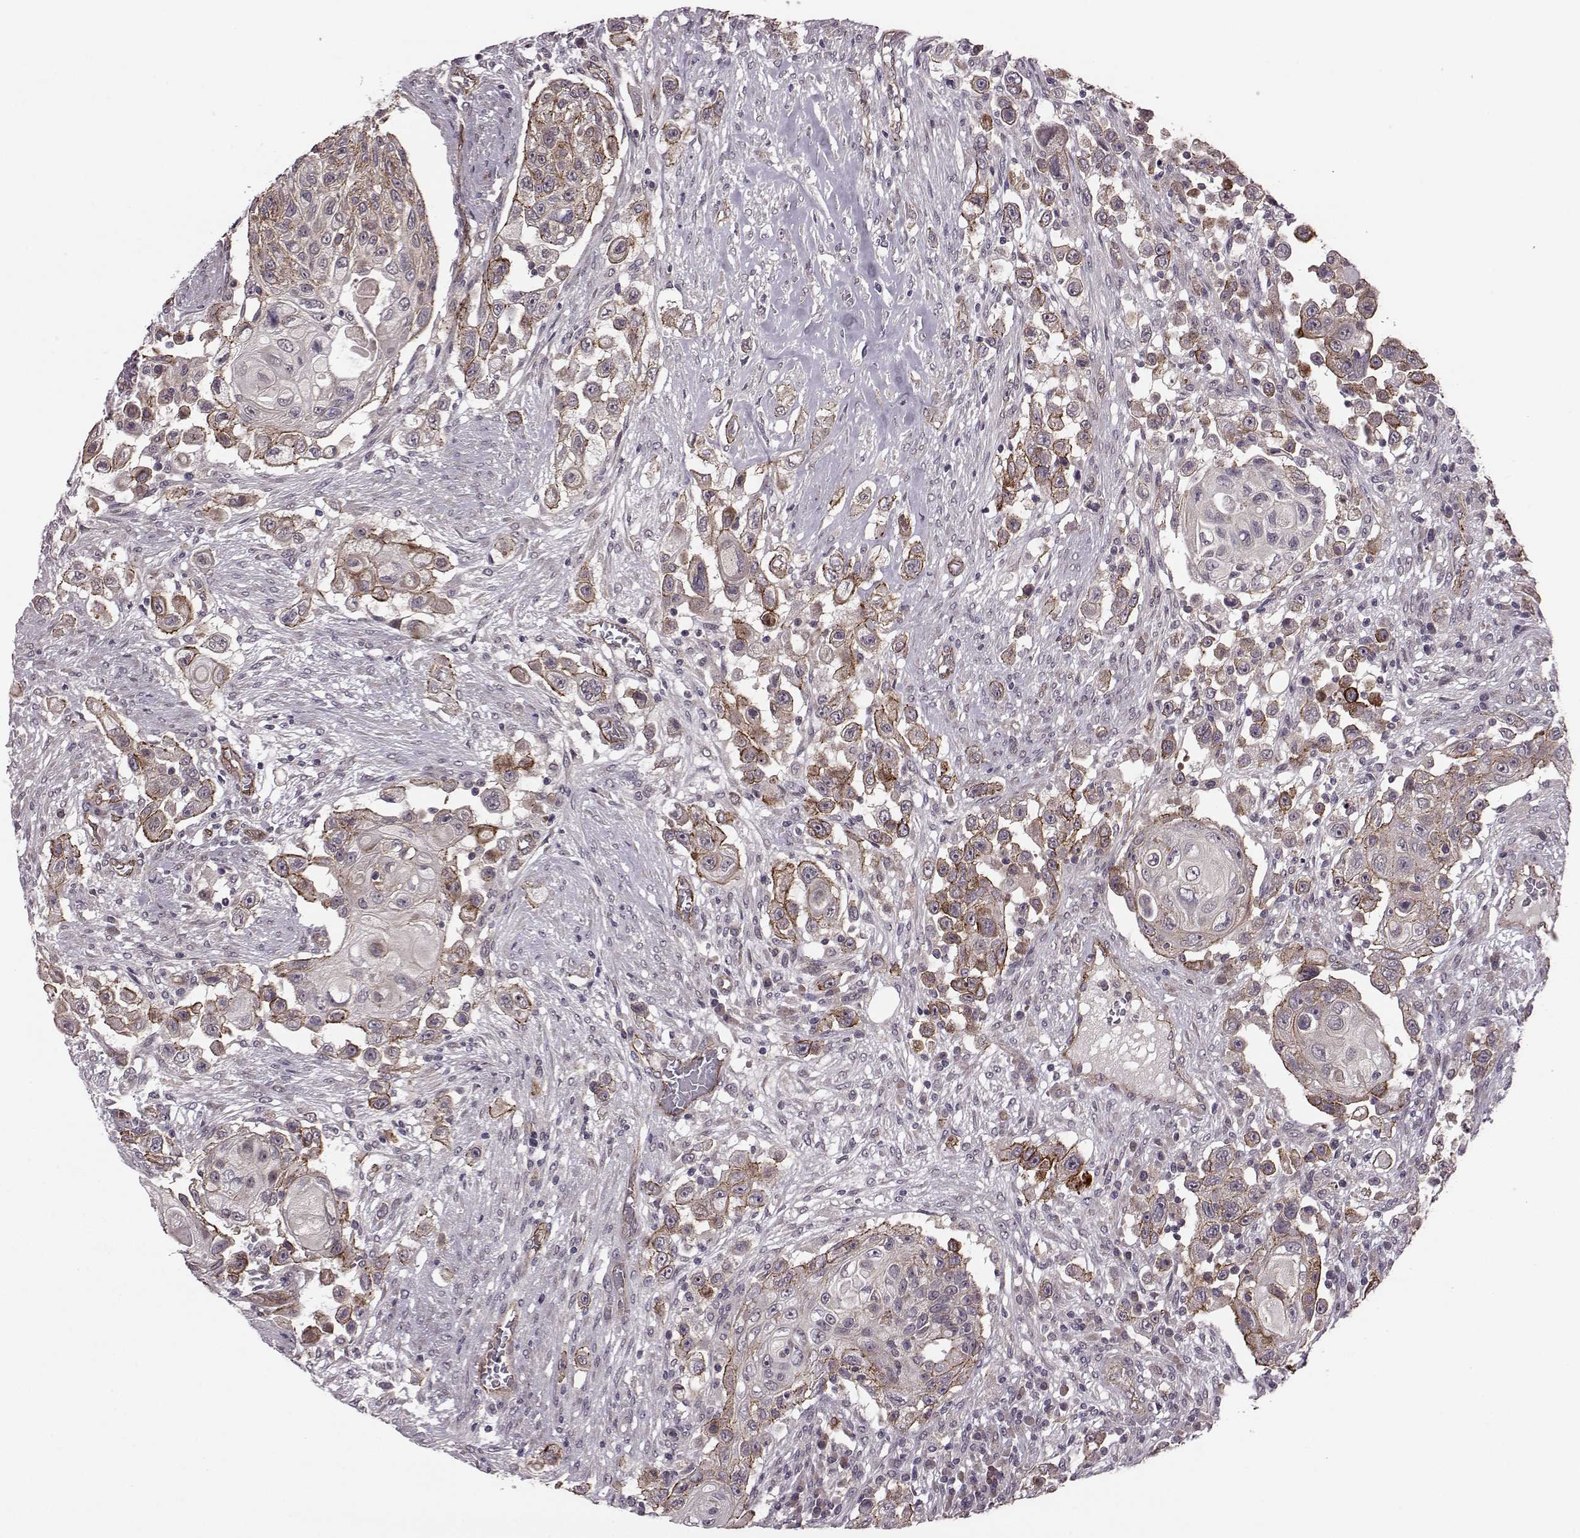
{"staining": {"intensity": "strong", "quantity": "25%-75%", "location": "cytoplasmic/membranous"}, "tissue": "urothelial cancer", "cell_type": "Tumor cells", "image_type": "cancer", "snomed": [{"axis": "morphology", "description": "Urothelial carcinoma, High grade"}, {"axis": "topography", "description": "Urinary bladder"}], "caption": "Urothelial cancer was stained to show a protein in brown. There is high levels of strong cytoplasmic/membranous positivity in about 25%-75% of tumor cells.", "gene": "SYNPO", "patient": {"sex": "female", "age": 56}}